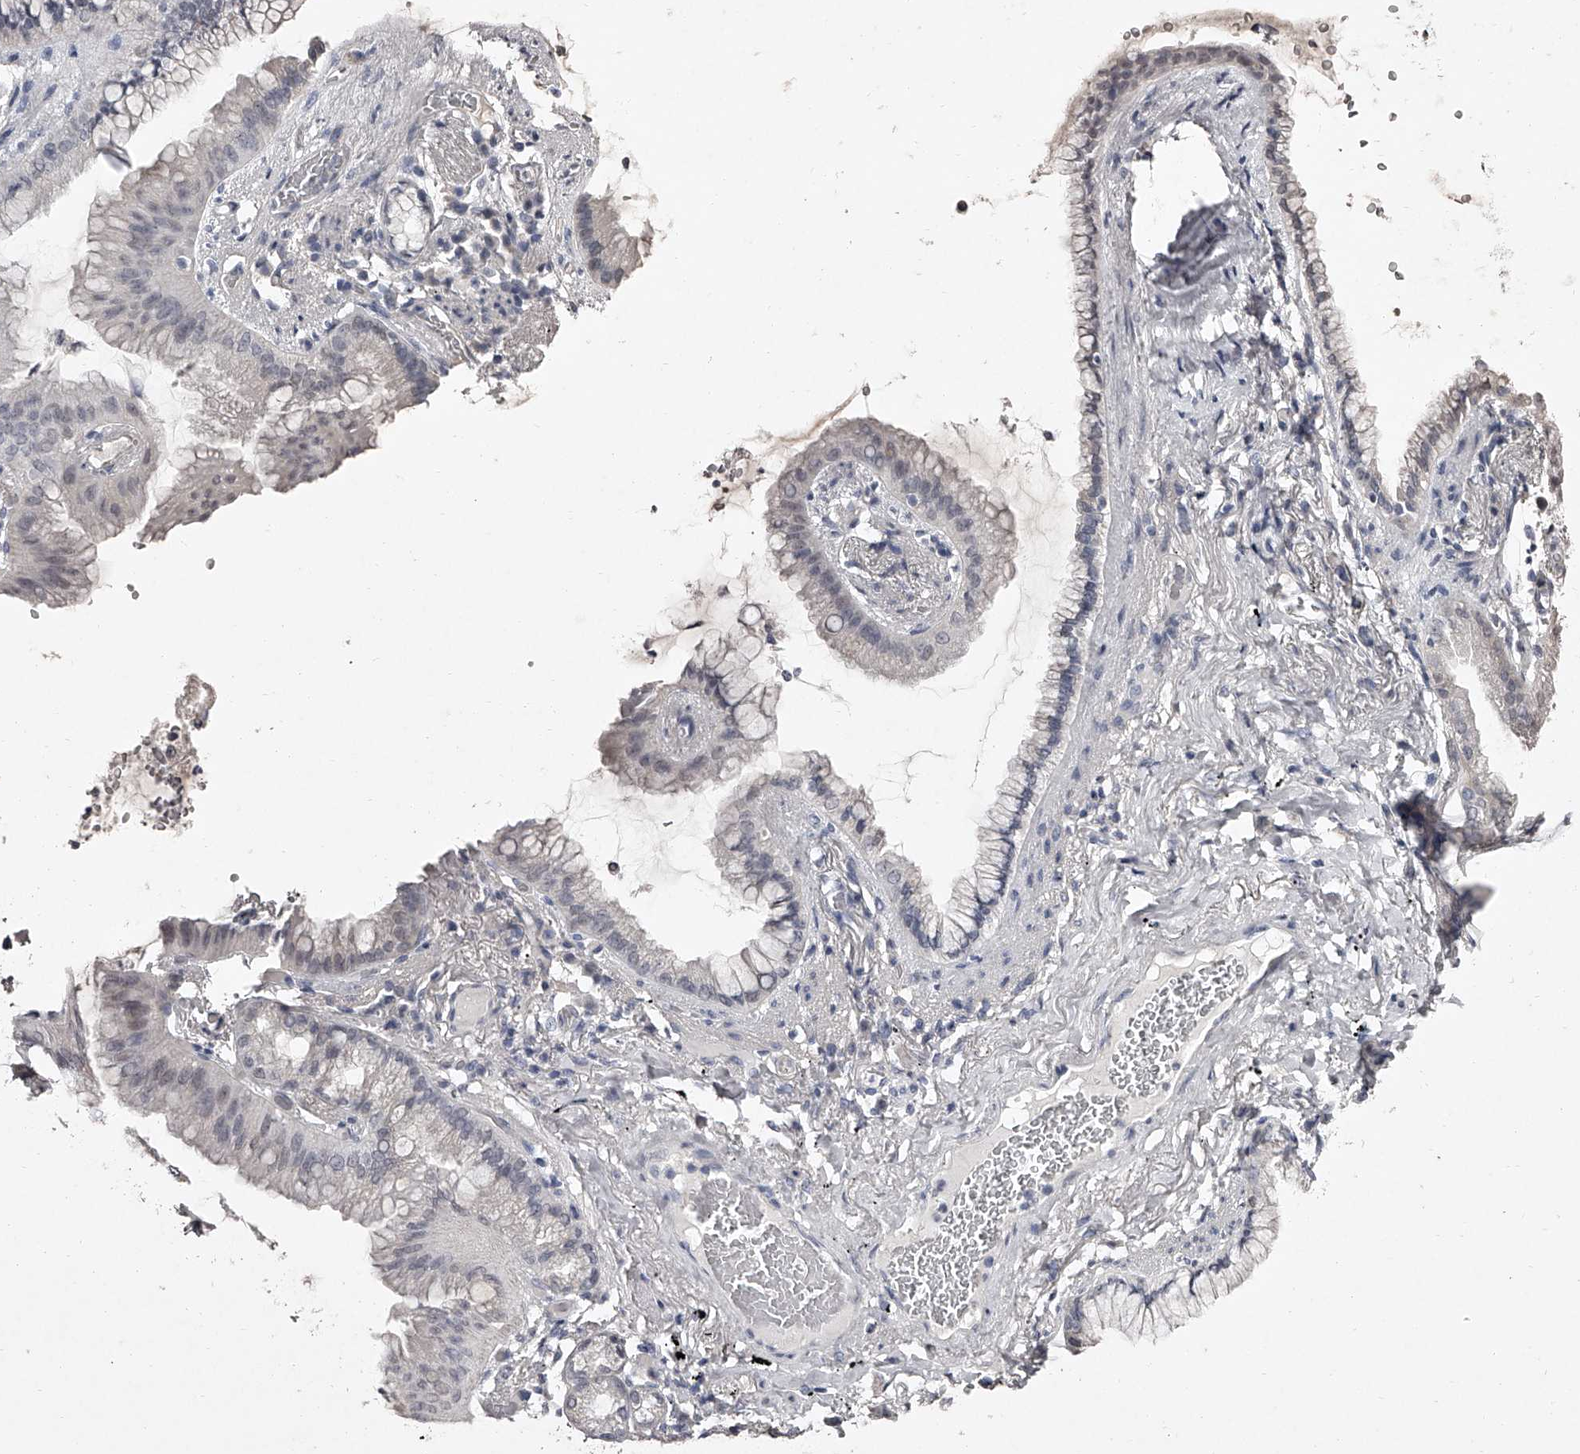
{"staining": {"intensity": "negative", "quantity": "none", "location": "none"}, "tissue": "lung cancer", "cell_type": "Tumor cells", "image_type": "cancer", "snomed": [{"axis": "morphology", "description": "Adenocarcinoma, NOS"}, {"axis": "topography", "description": "Lung"}], "caption": "Lung cancer was stained to show a protein in brown. There is no significant expression in tumor cells. Brightfield microscopy of immunohistochemistry stained with DAB (brown) and hematoxylin (blue), captured at high magnification.", "gene": "NT5DC1", "patient": {"sex": "female", "age": 70}}